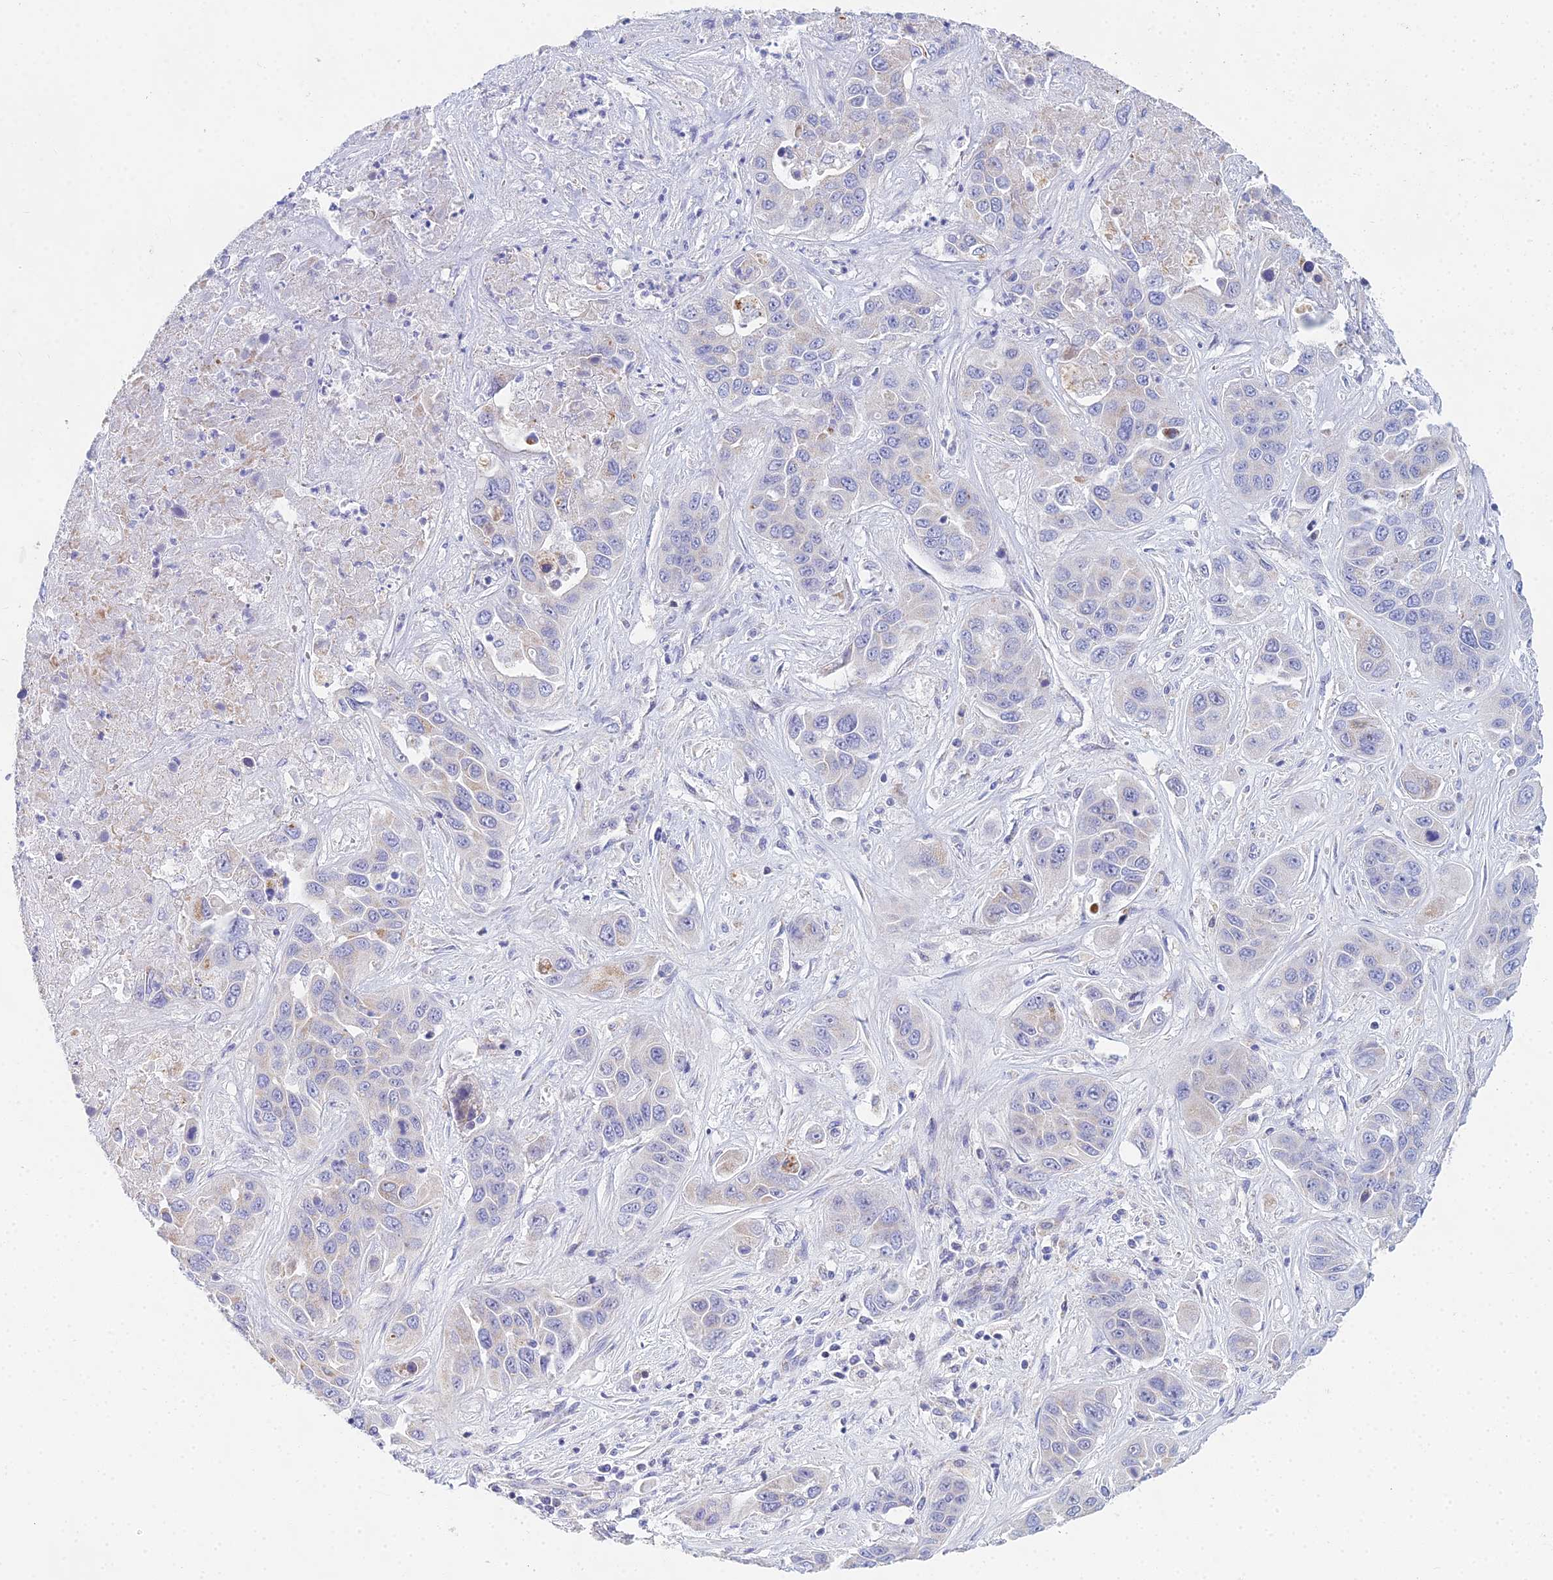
{"staining": {"intensity": "weak", "quantity": "<25%", "location": "cytoplasmic/membranous"}, "tissue": "liver cancer", "cell_type": "Tumor cells", "image_type": "cancer", "snomed": [{"axis": "morphology", "description": "Cholangiocarcinoma"}, {"axis": "topography", "description": "Liver"}], "caption": "Tumor cells show no significant staining in liver cholangiocarcinoma.", "gene": "PRR13", "patient": {"sex": "female", "age": 52}}